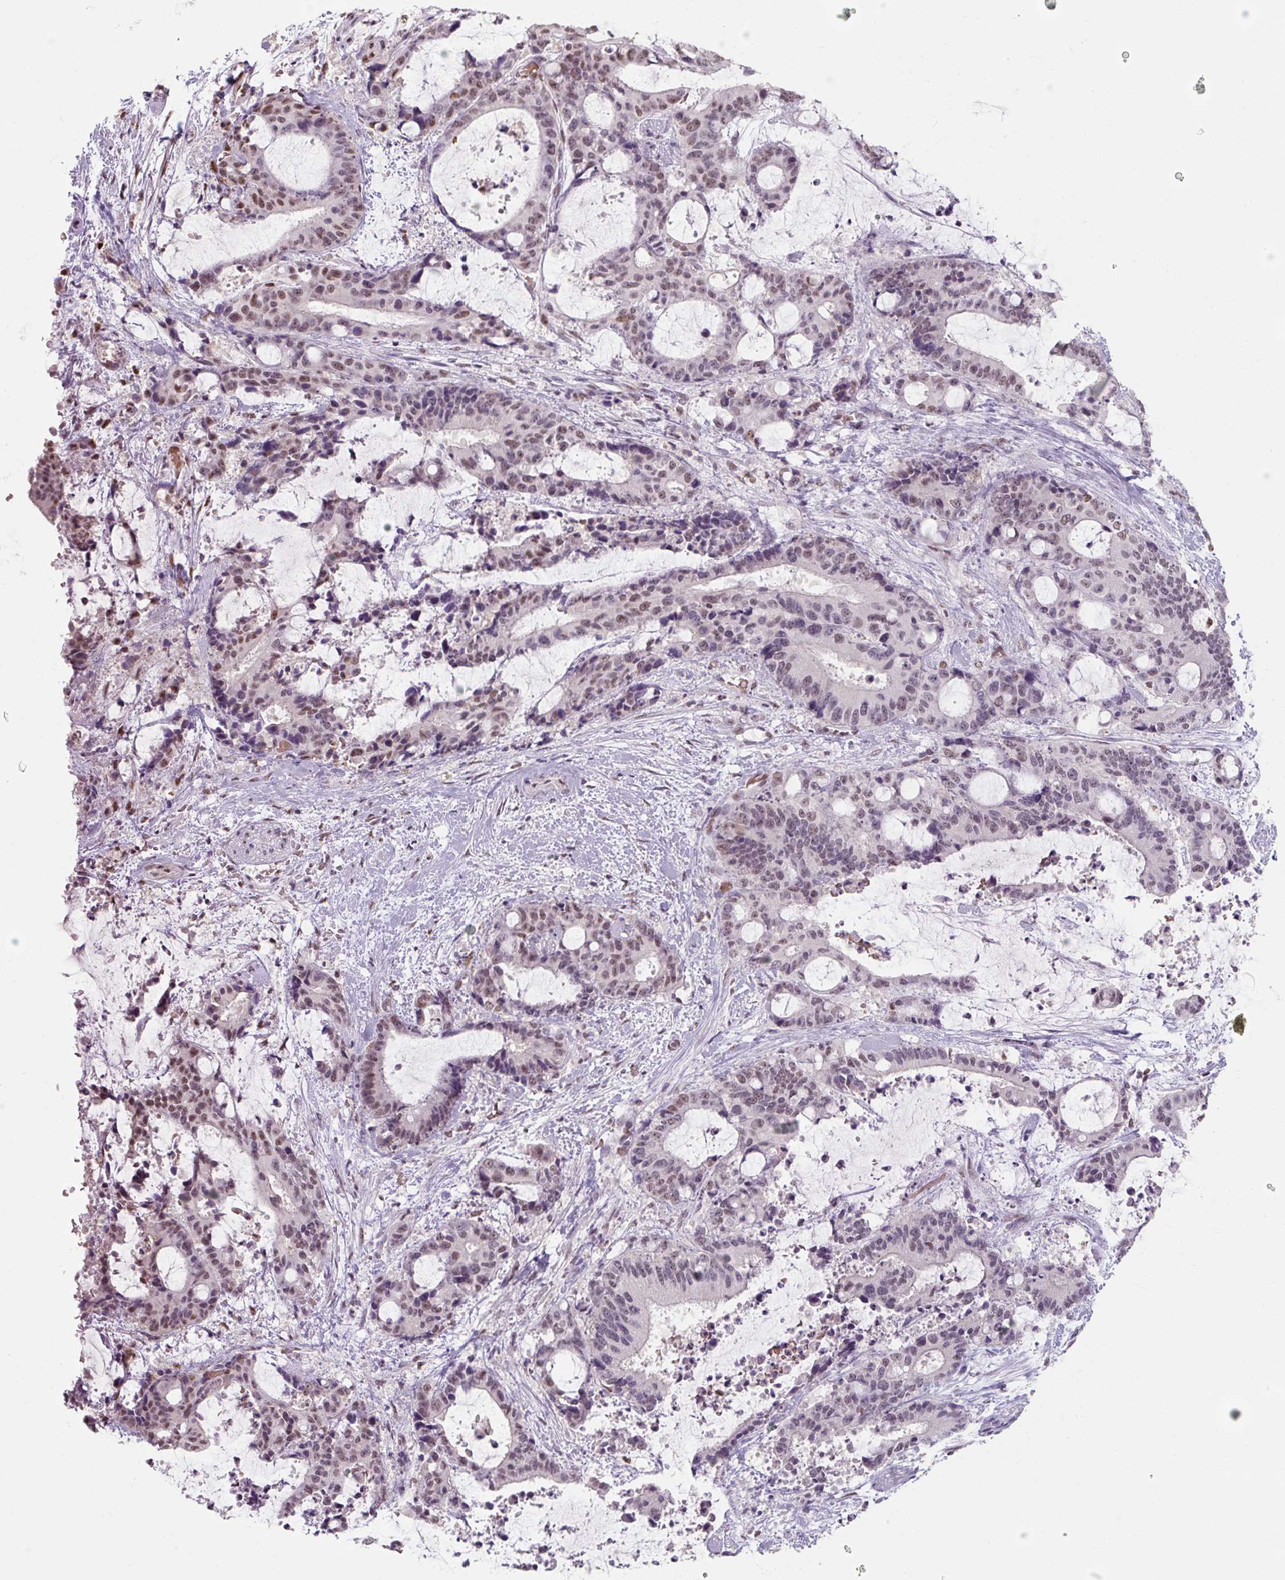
{"staining": {"intensity": "weak", "quantity": "25%-75%", "location": "nuclear"}, "tissue": "liver cancer", "cell_type": "Tumor cells", "image_type": "cancer", "snomed": [{"axis": "morphology", "description": "Normal tissue, NOS"}, {"axis": "morphology", "description": "Cholangiocarcinoma"}, {"axis": "topography", "description": "Liver"}, {"axis": "topography", "description": "Peripheral nerve tissue"}], "caption": "This is an image of immunohistochemistry (IHC) staining of cholangiocarcinoma (liver), which shows weak expression in the nuclear of tumor cells.", "gene": "ZFTRAF1", "patient": {"sex": "female", "age": 73}}